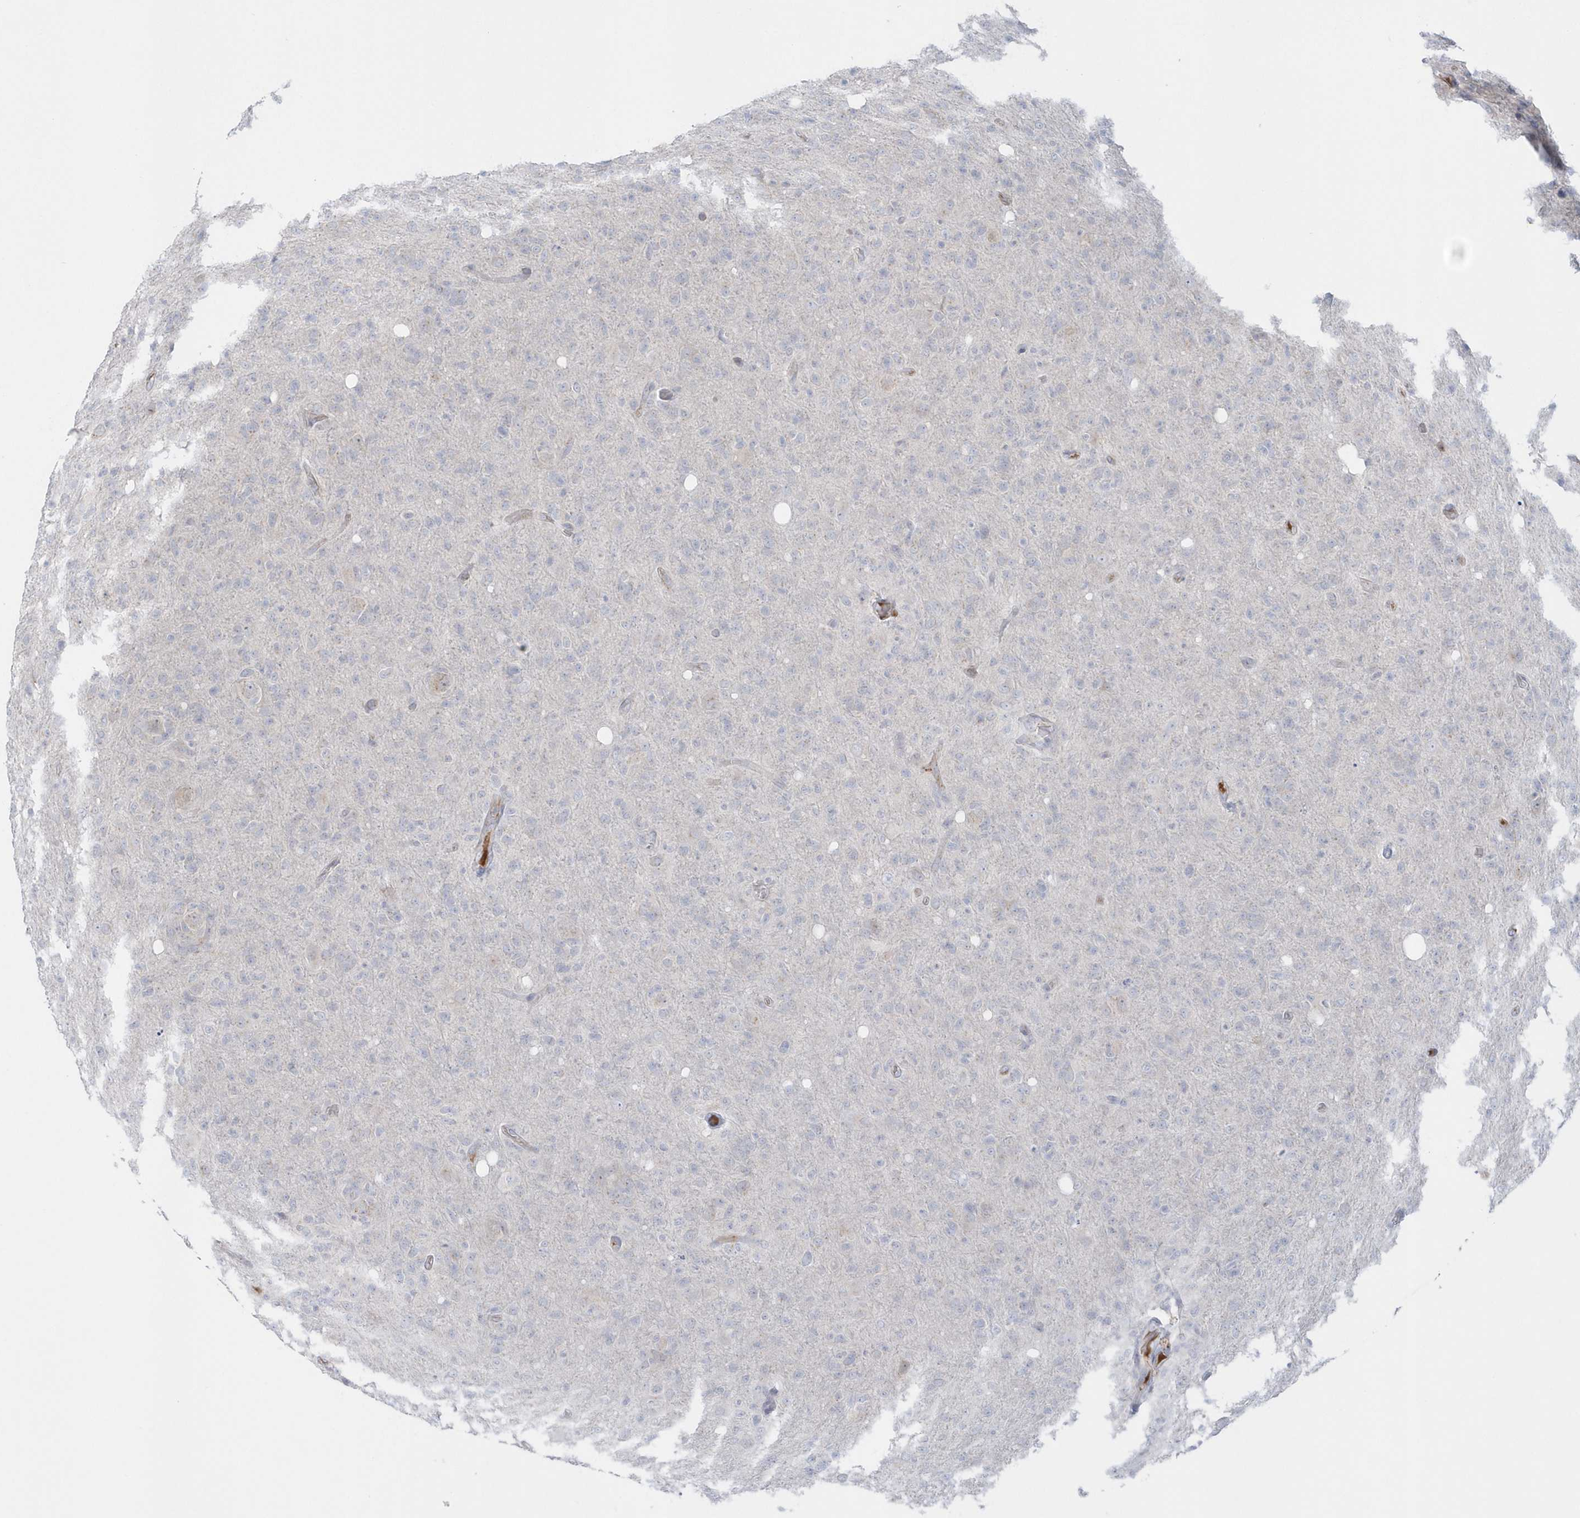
{"staining": {"intensity": "negative", "quantity": "none", "location": "none"}, "tissue": "glioma", "cell_type": "Tumor cells", "image_type": "cancer", "snomed": [{"axis": "morphology", "description": "Glioma, malignant, High grade"}, {"axis": "topography", "description": "Brain"}], "caption": "IHC photomicrograph of neoplastic tissue: malignant glioma (high-grade) stained with DAB displays no significant protein expression in tumor cells. The staining is performed using DAB (3,3'-diaminobenzidine) brown chromogen with nuclei counter-stained in using hematoxylin.", "gene": "SEMA3D", "patient": {"sex": "female", "age": 57}}